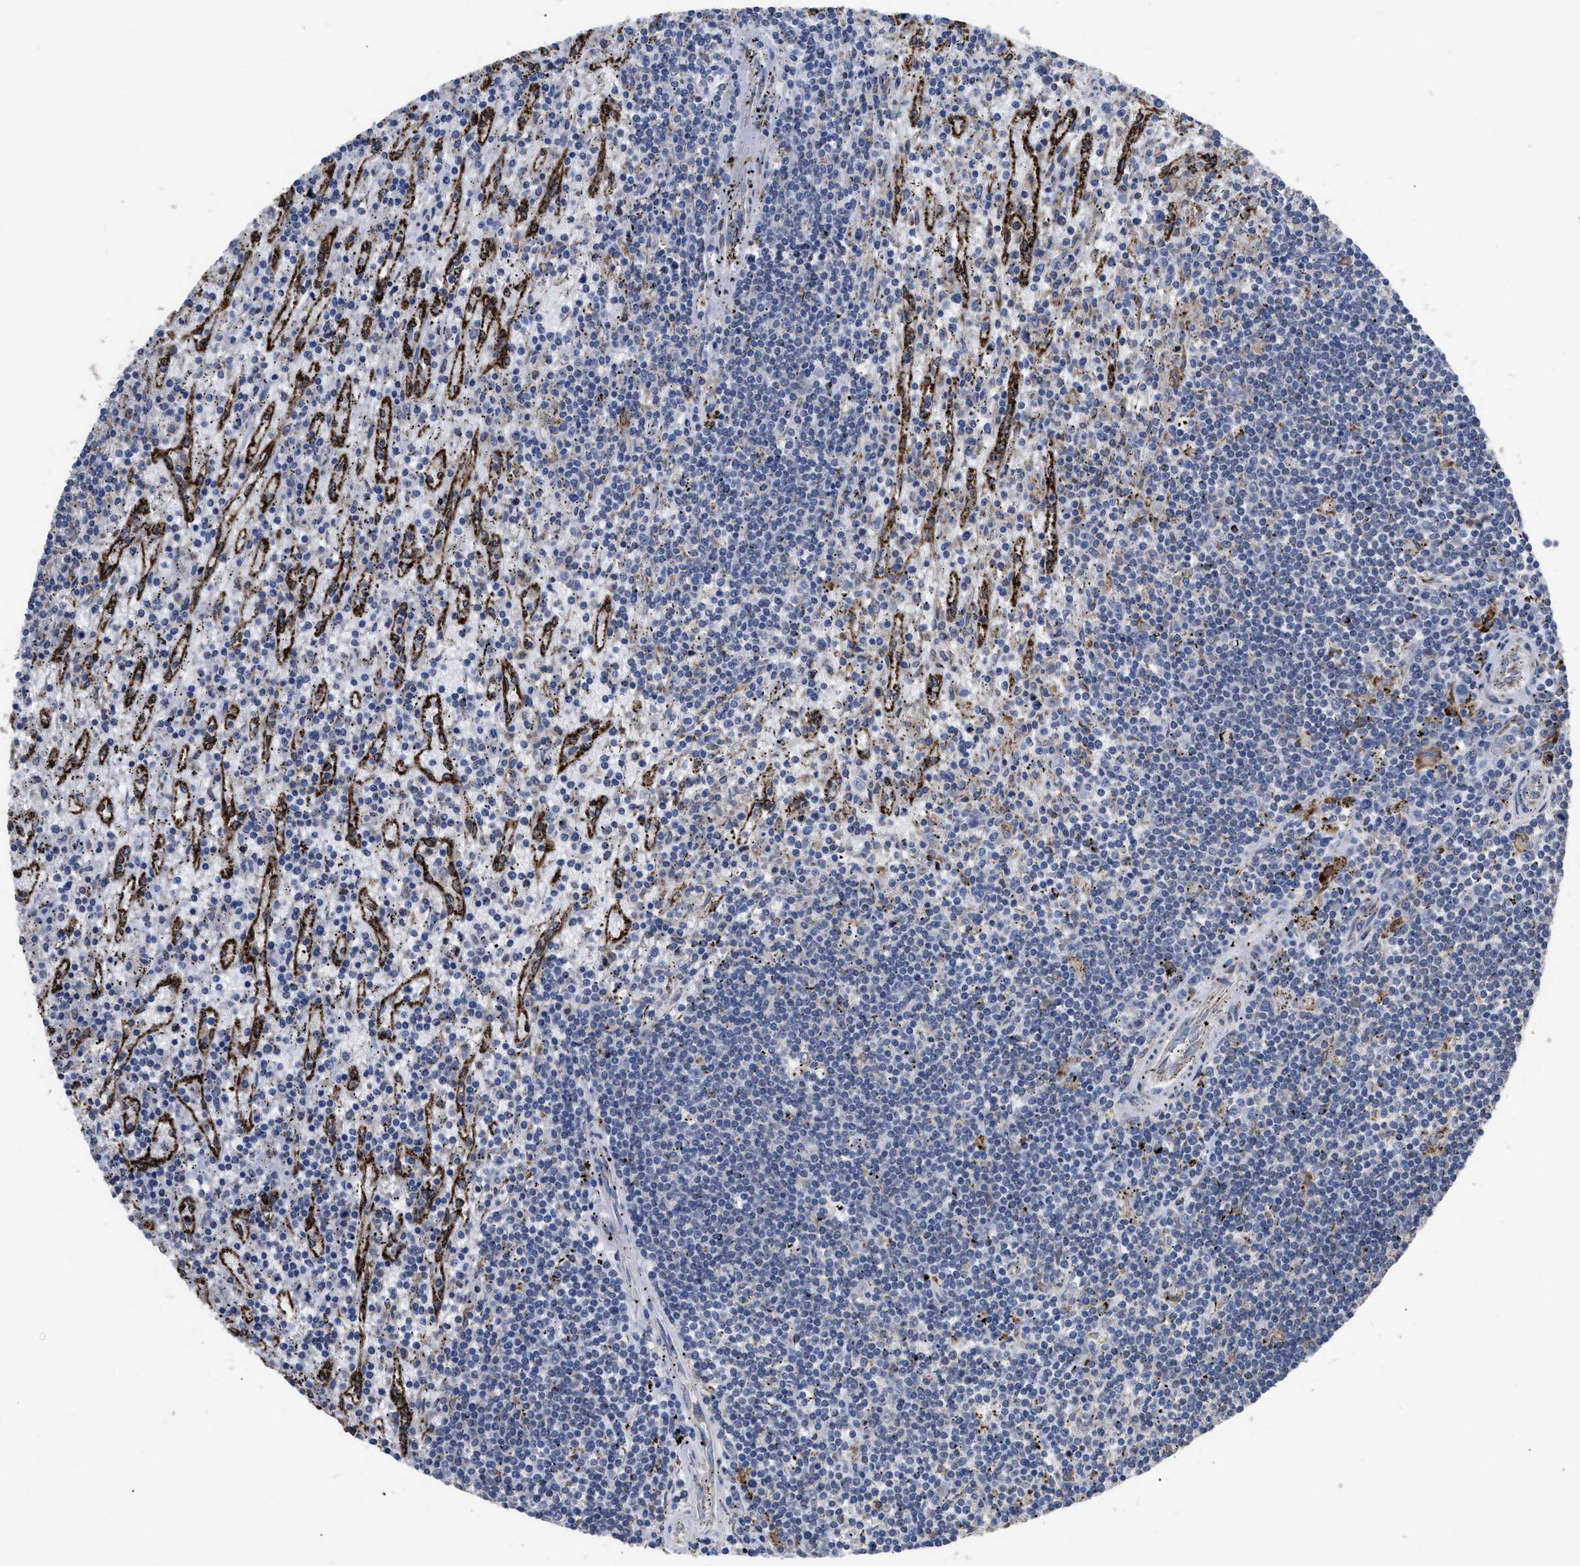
{"staining": {"intensity": "negative", "quantity": "none", "location": "none"}, "tissue": "lymphoma", "cell_type": "Tumor cells", "image_type": "cancer", "snomed": [{"axis": "morphology", "description": "Malignant lymphoma, non-Hodgkin's type, Low grade"}, {"axis": "topography", "description": "Spleen"}], "caption": "Micrograph shows no significant protein expression in tumor cells of lymphoma.", "gene": "AK2", "patient": {"sex": "male", "age": 76}}